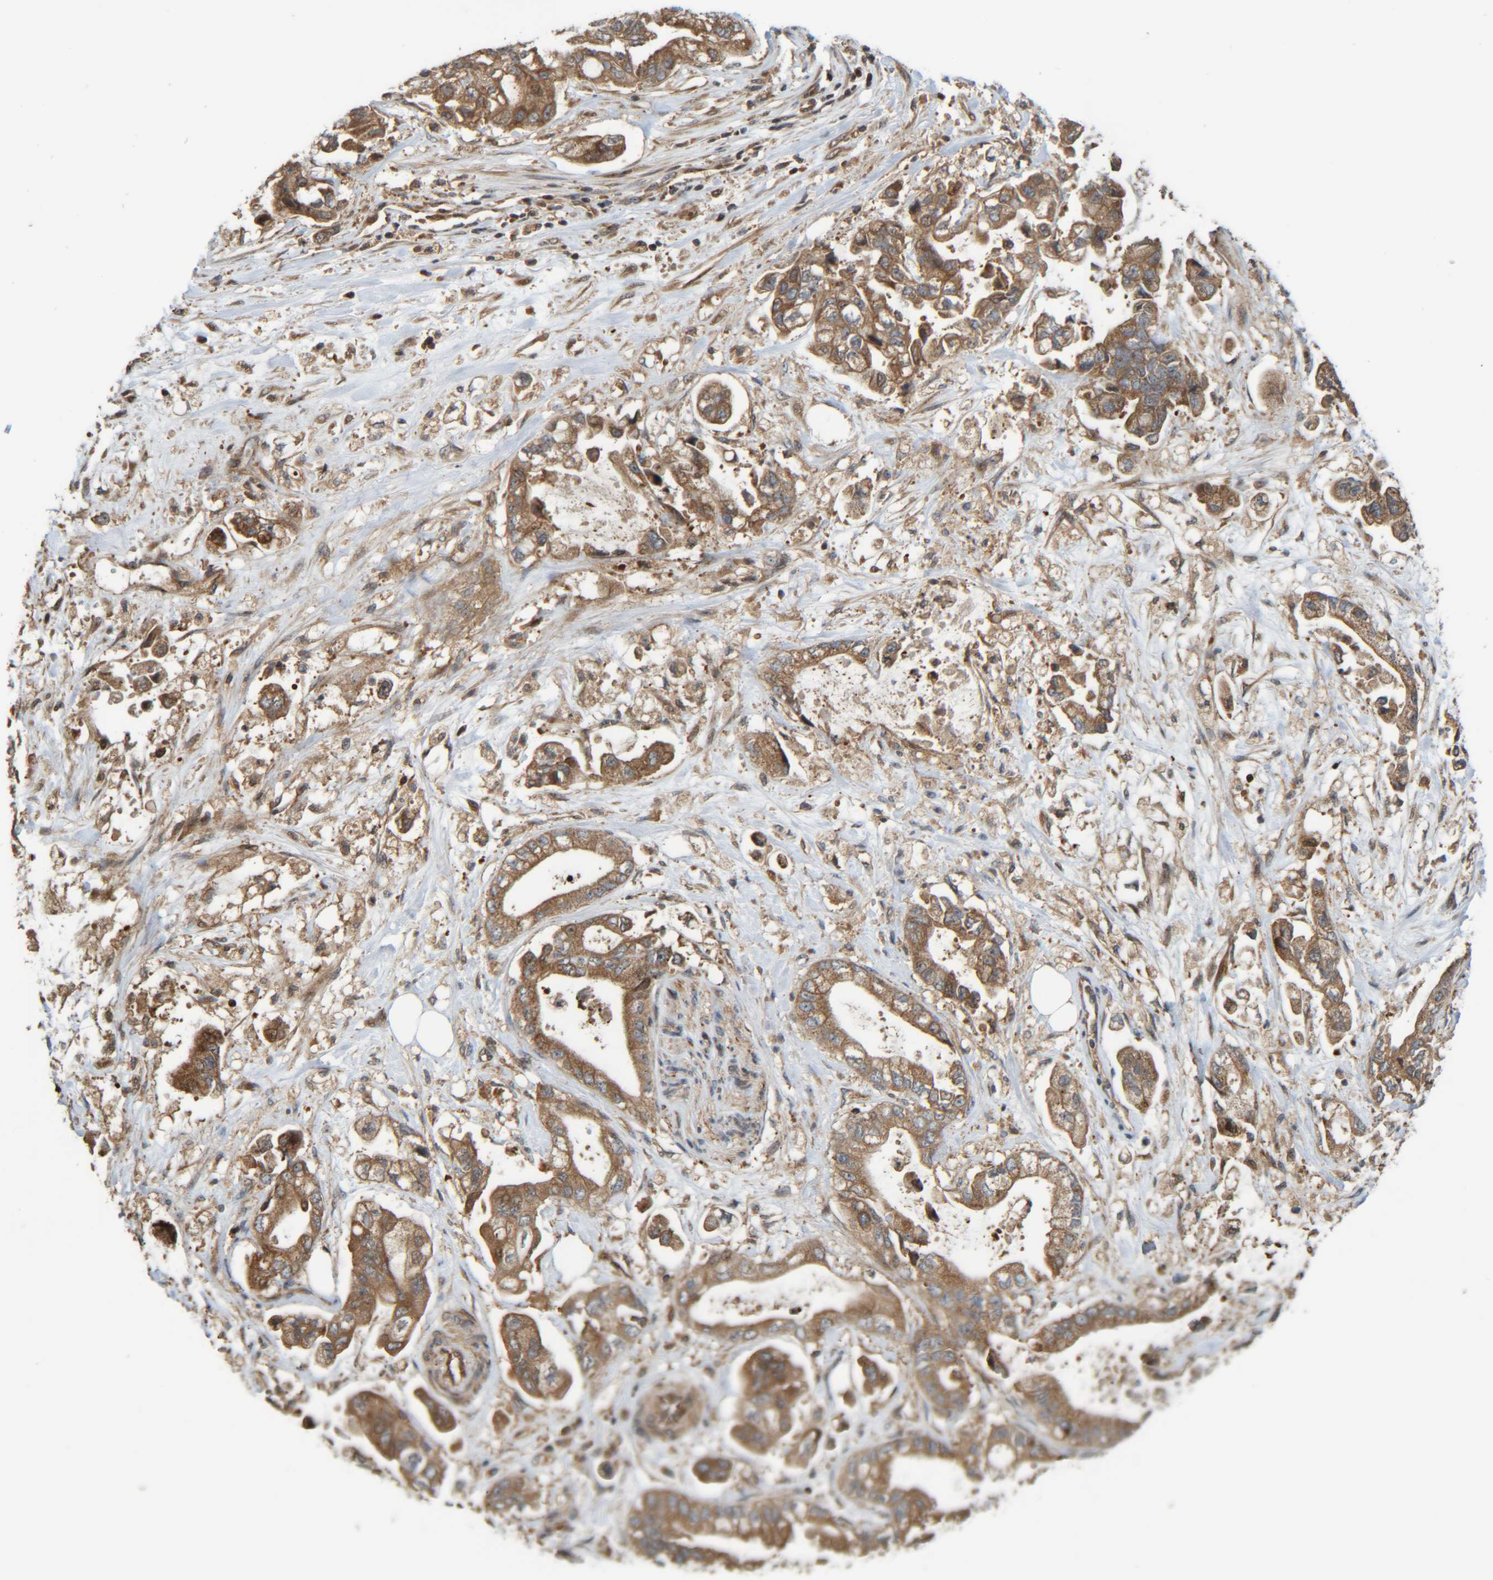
{"staining": {"intensity": "moderate", "quantity": ">75%", "location": "cytoplasmic/membranous"}, "tissue": "stomach cancer", "cell_type": "Tumor cells", "image_type": "cancer", "snomed": [{"axis": "morphology", "description": "Normal tissue, NOS"}, {"axis": "morphology", "description": "Adenocarcinoma, NOS"}, {"axis": "topography", "description": "Stomach"}], "caption": "A brown stain shows moderate cytoplasmic/membranous expression of a protein in stomach cancer tumor cells. (Brightfield microscopy of DAB IHC at high magnification).", "gene": "CCDC57", "patient": {"sex": "male", "age": 62}}